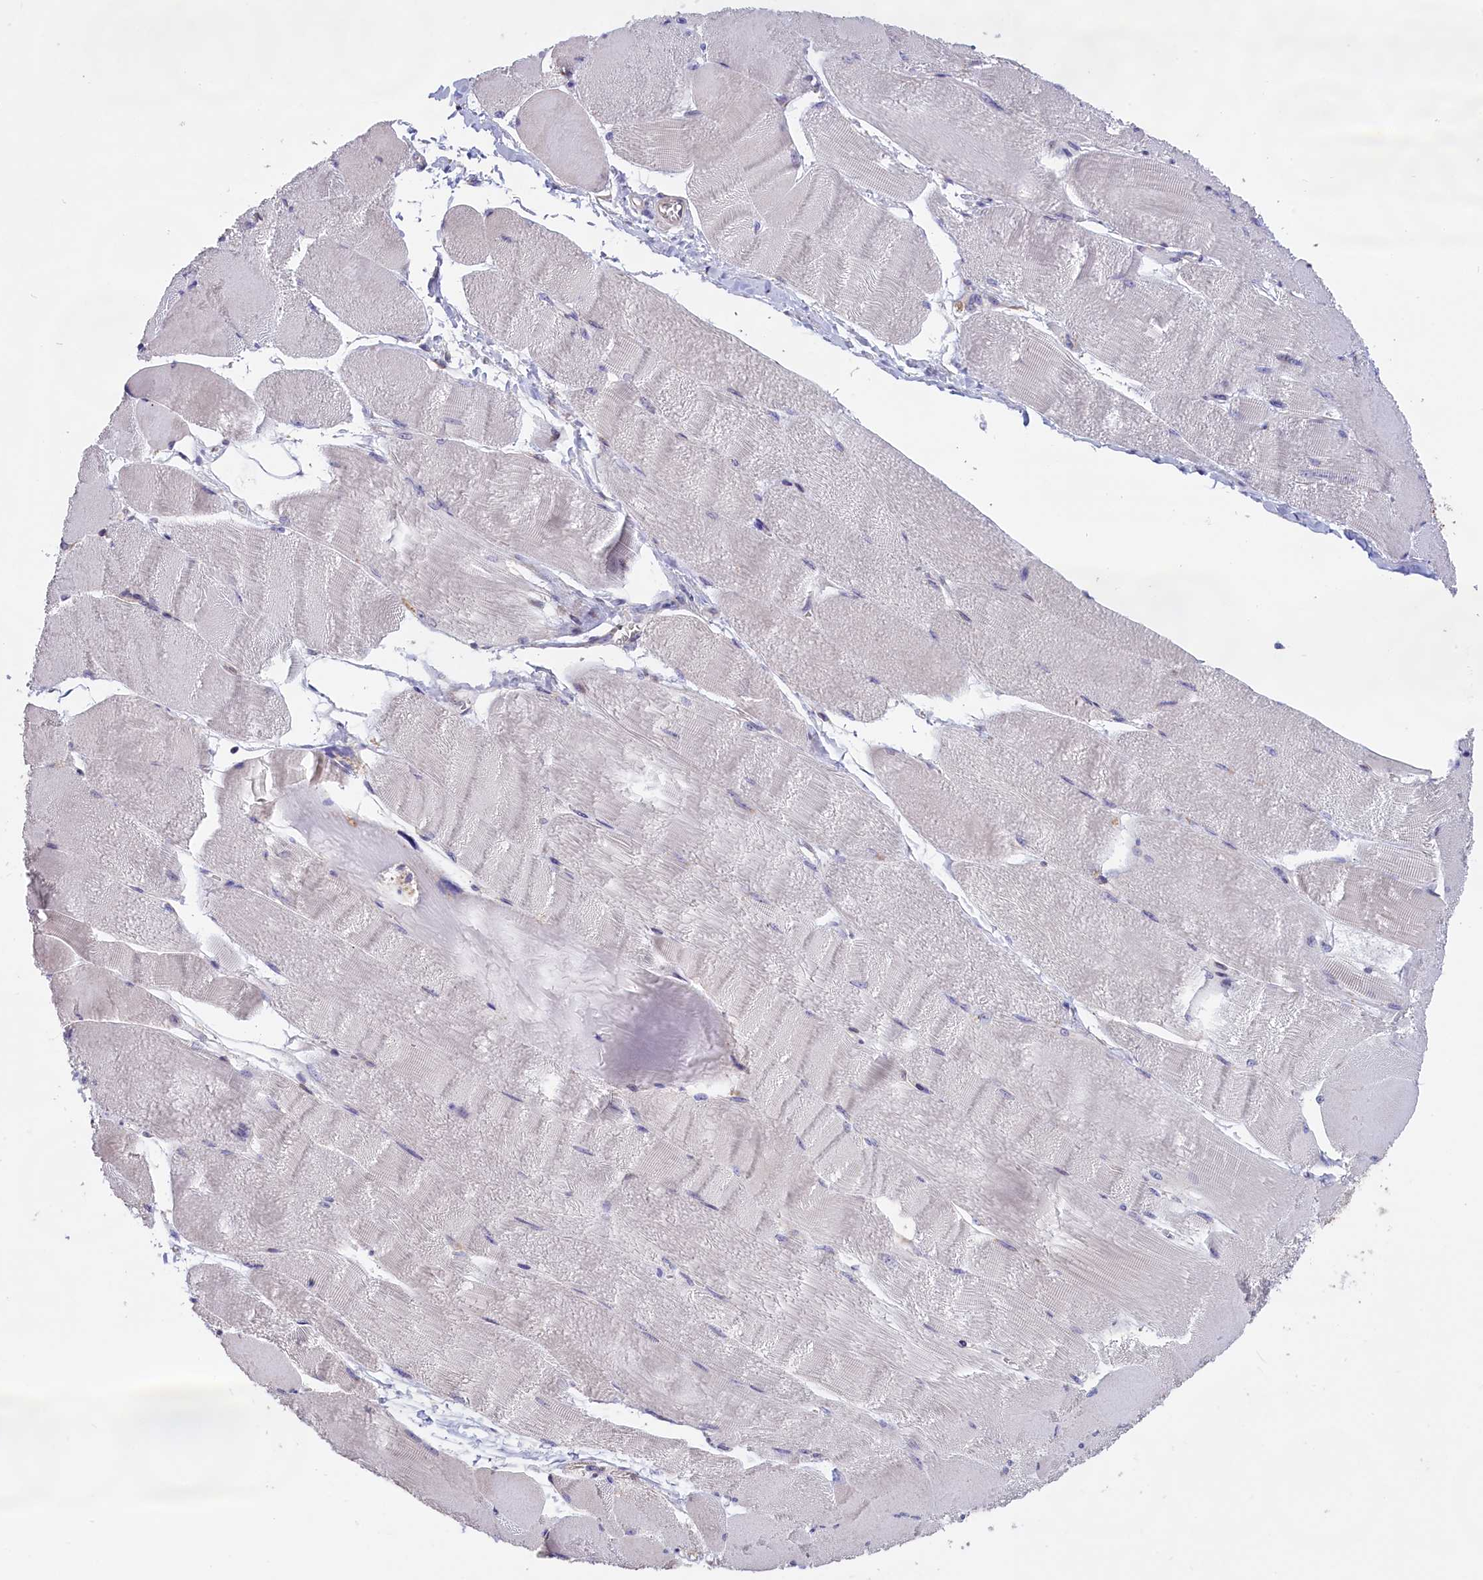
{"staining": {"intensity": "negative", "quantity": "none", "location": "none"}, "tissue": "skeletal muscle", "cell_type": "Myocytes", "image_type": "normal", "snomed": [{"axis": "morphology", "description": "Normal tissue, NOS"}, {"axis": "morphology", "description": "Basal cell carcinoma"}, {"axis": "topography", "description": "Skeletal muscle"}], "caption": "The photomicrograph displays no significant staining in myocytes of skeletal muscle.", "gene": "CYP2U1", "patient": {"sex": "female", "age": 64}}